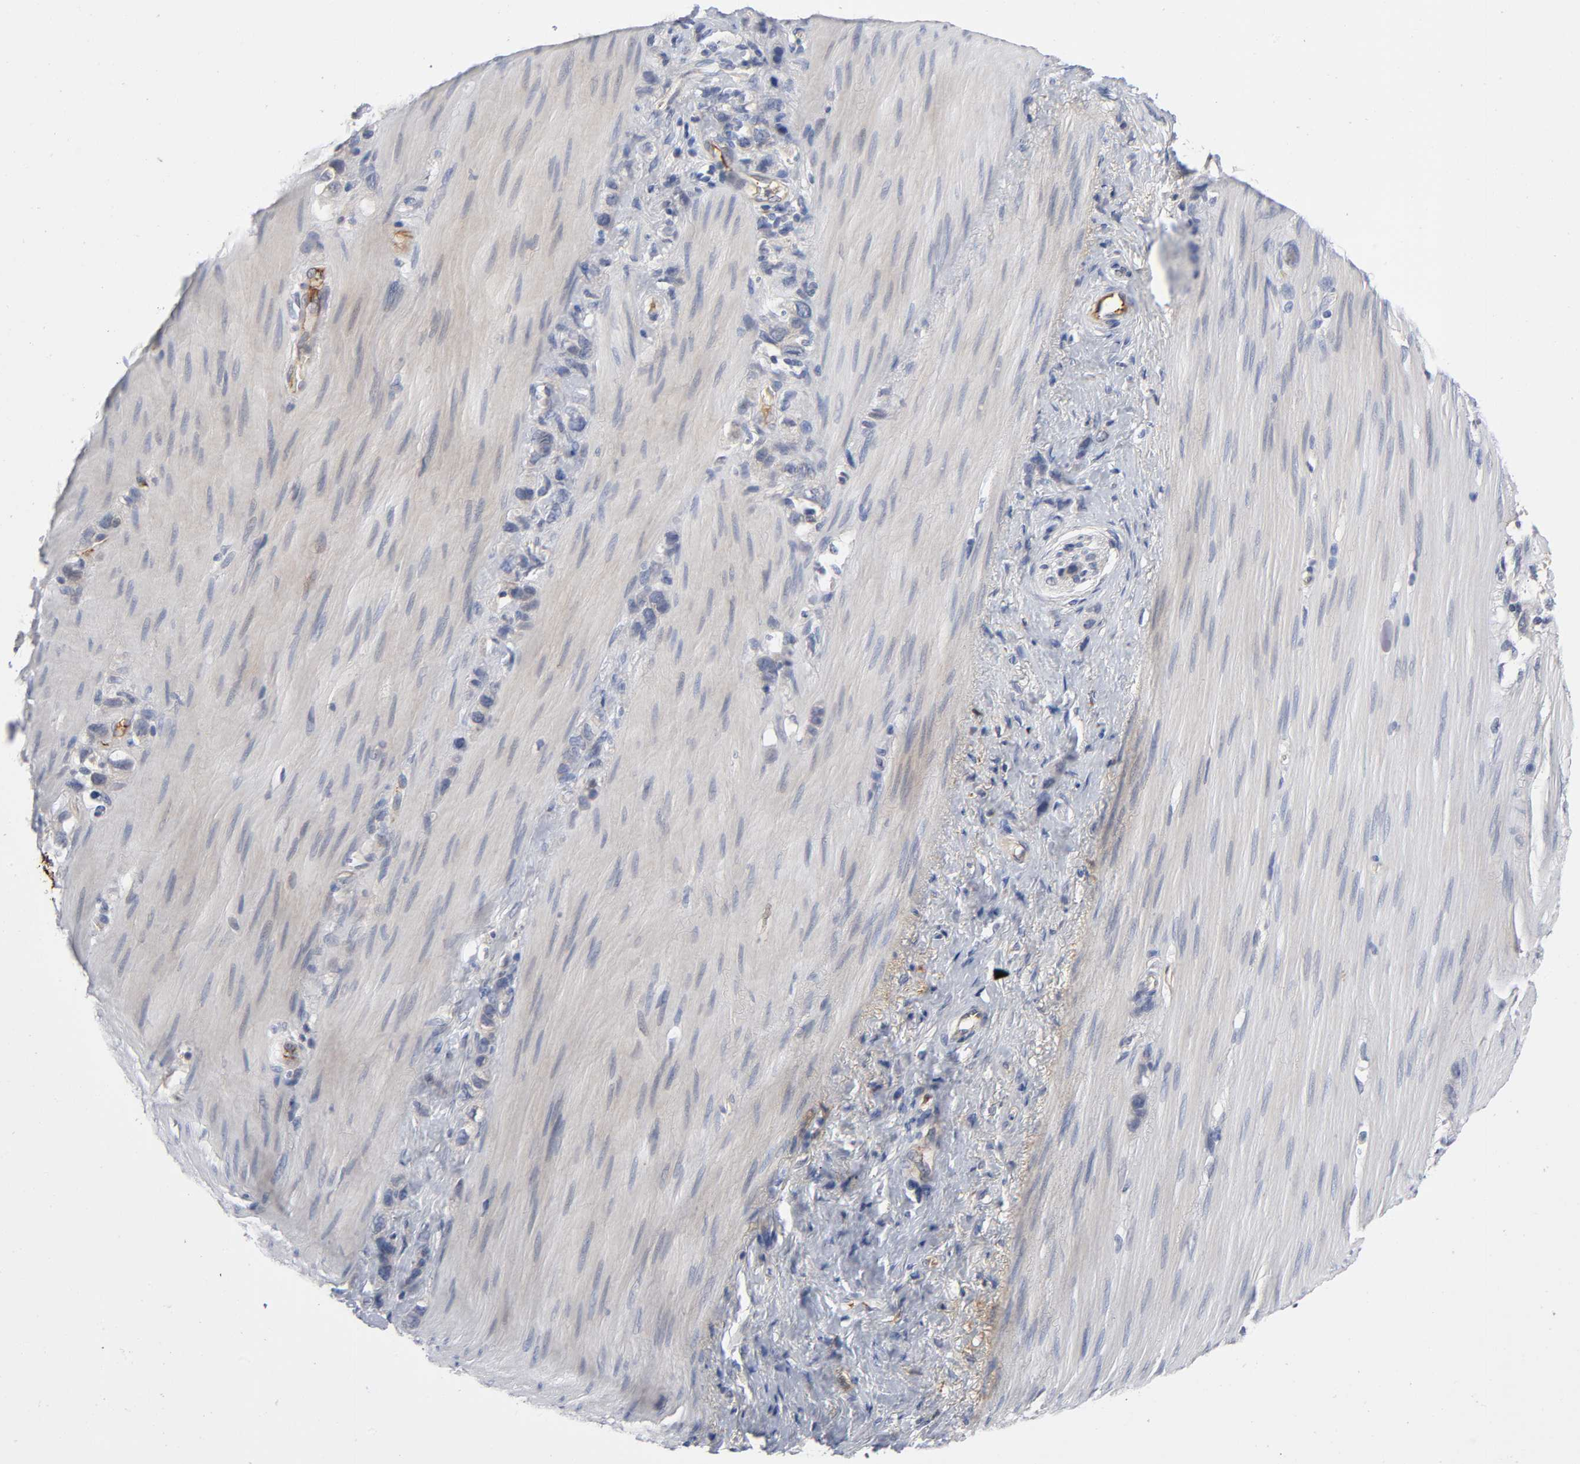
{"staining": {"intensity": "weak", "quantity": "25%-75%", "location": "cytoplasmic/membranous"}, "tissue": "stomach cancer", "cell_type": "Tumor cells", "image_type": "cancer", "snomed": [{"axis": "morphology", "description": "Normal tissue, NOS"}, {"axis": "morphology", "description": "Adenocarcinoma, NOS"}, {"axis": "morphology", "description": "Adenocarcinoma, High grade"}, {"axis": "topography", "description": "Stomach, upper"}, {"axis": "topography", "description": "Stomach"}], "caption": "Immunohistochemical staining of human high-grade adenocarcinoma (stomach) shows weak cytoplasmic/membranous protein staining in approximately 25%-75% of tumor cells.", "gene": "NOVA1", "patient": {"sex": "female", "age": 65}}